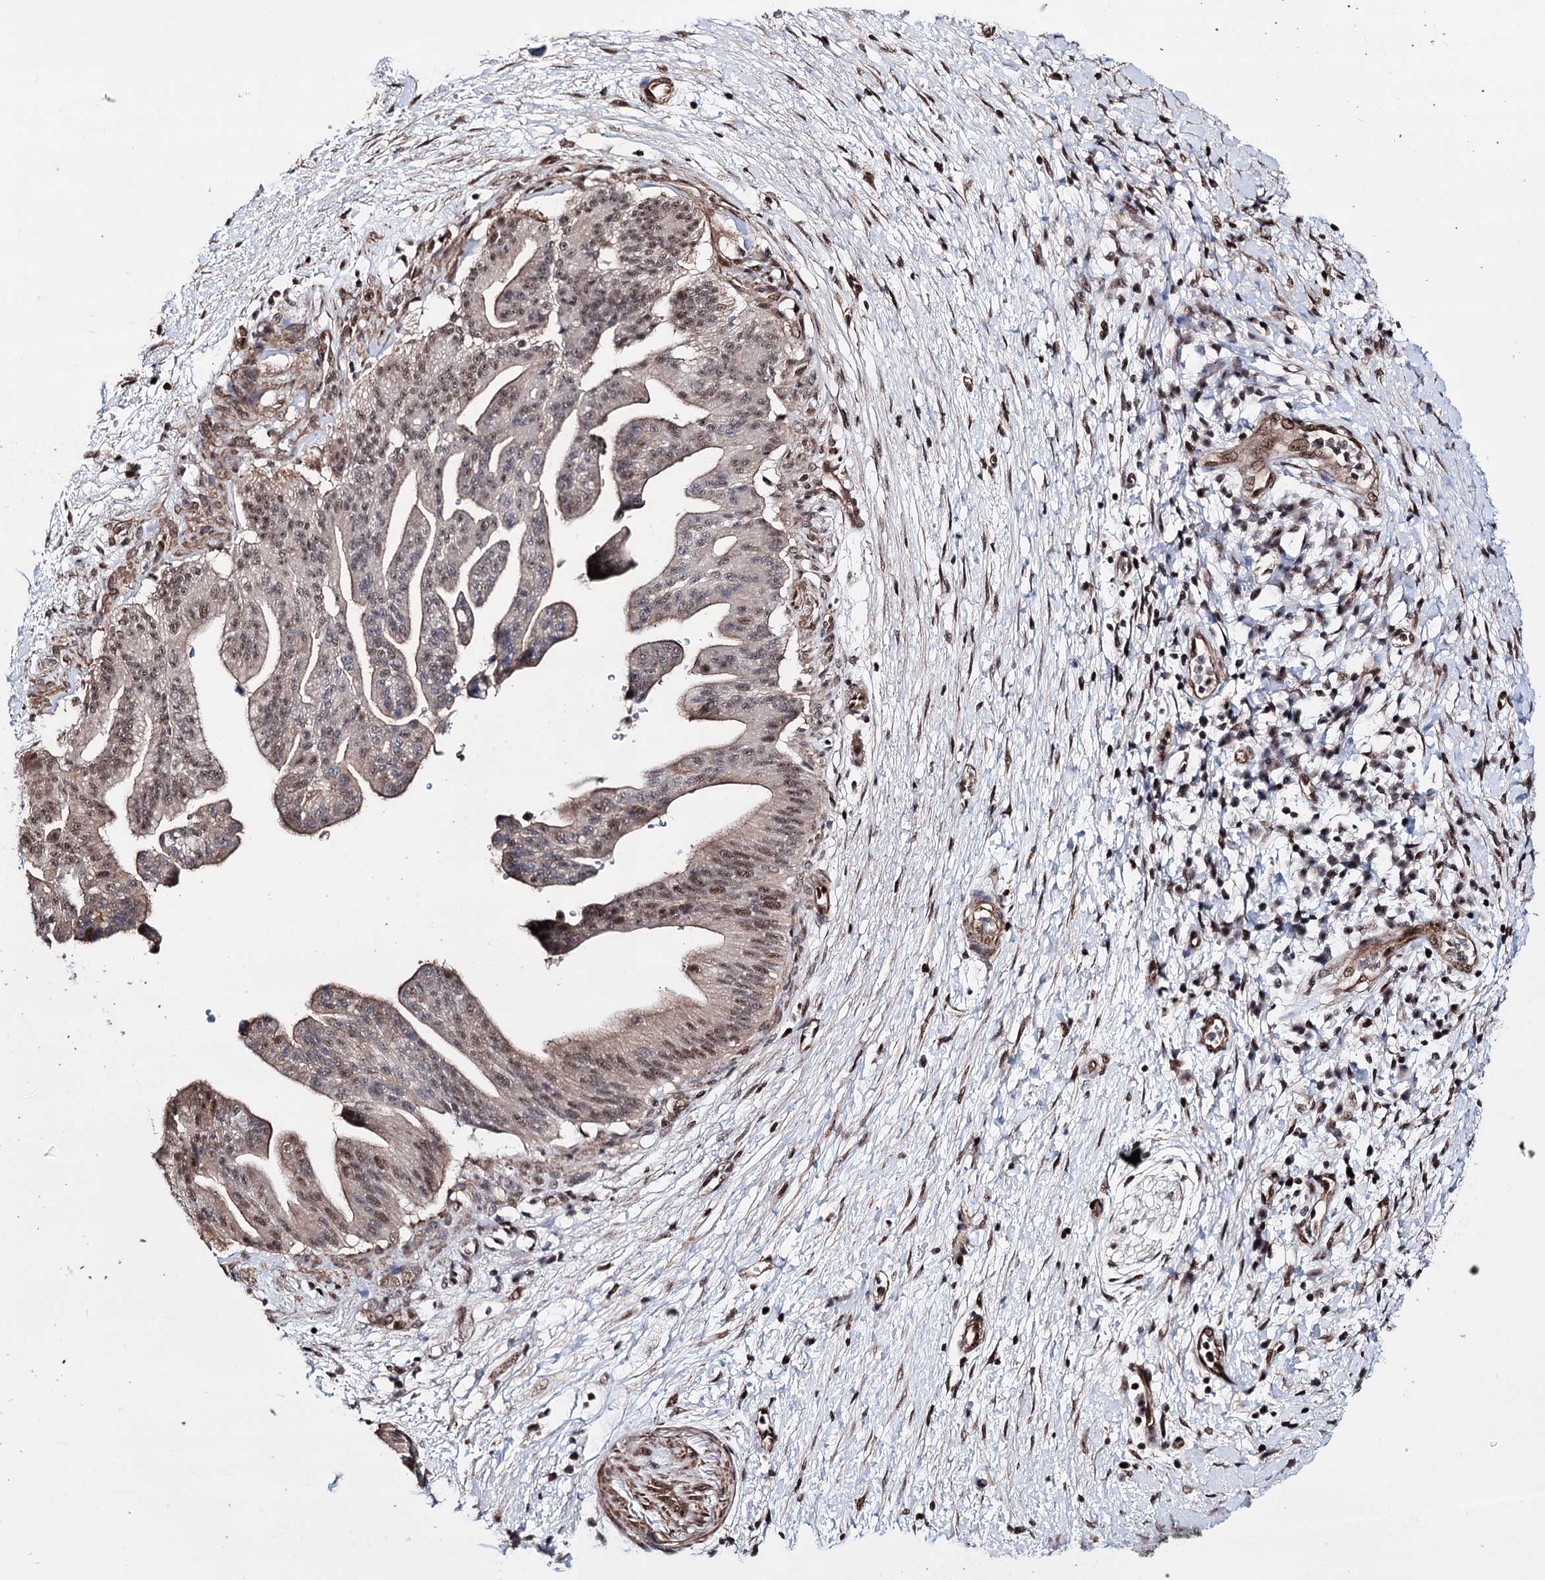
{"staining": {"intensity": "moderate", "quantity": ">75%", "location": "cytoplasmic/membranous,nuclear"}, "tissue": "pancreatic cancer", "cell_type": "Tumor cells", "image_type": "cancer", "snomed": [{"axis": "morphology", "description": "Adenocarcinoma, NOS"}, {"axis": "topography", "description": "Pancreas"}], "caption": "DAB immunohistochemical staining of human pancreatic cancer (adenocarcinoma) reveals moderate cytoplasmic/membranous and nuclear protein positivity in about >75% of tumor cells.", "gene": "CHMP7", "patient": {"sex": "male", "age": 68}}